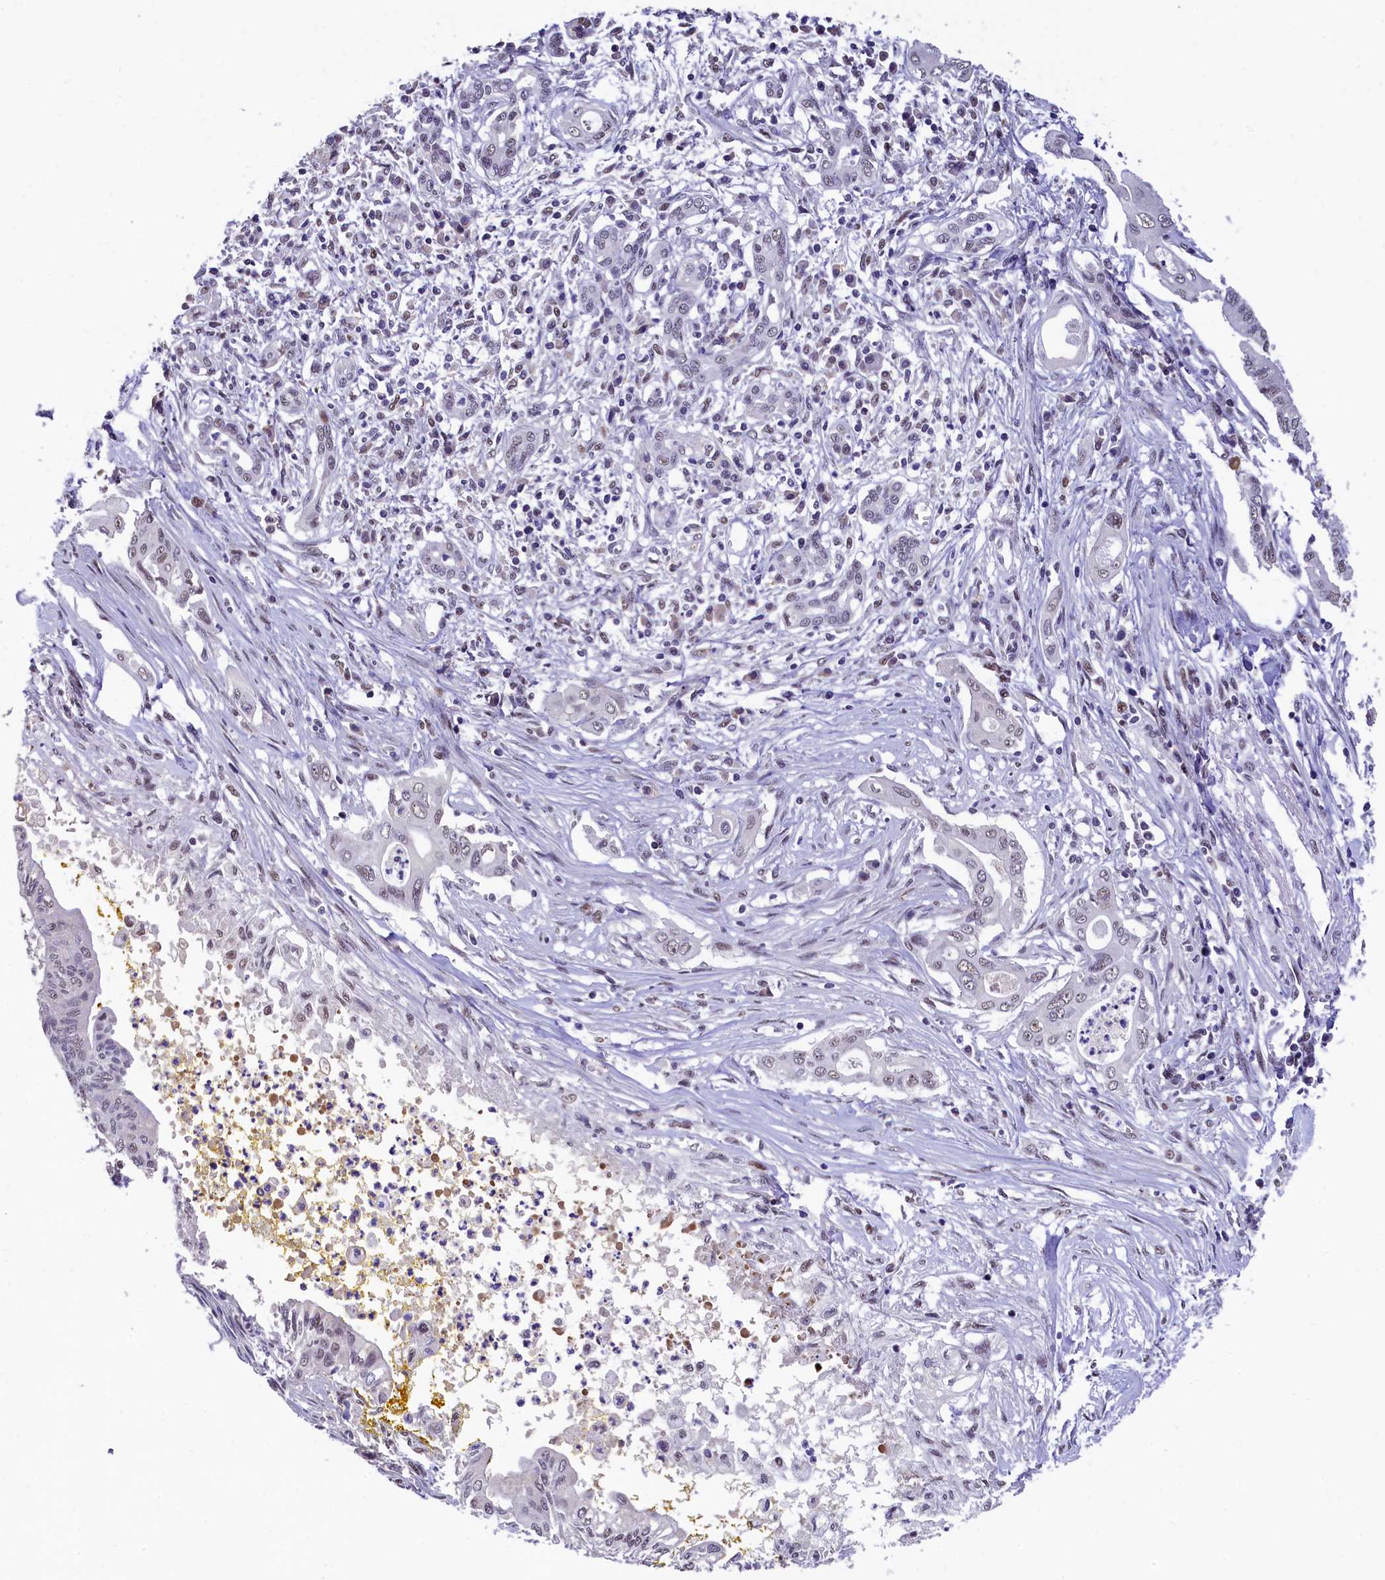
{"staining": {"intensity": "weak", "quantity": "<25%", "location": "nuclear"}, "tissue": "pancreatic cancer", "cell_type": "Tumor cells", "image_type": "cancer", "snomed": [{"axis": "morphology", "description": "Adenocarcinoma, NOS"}, {"axis": "topography", "description": "Pancreas"}], "caption": "This micrograph is of pancreatic cancer (adenocarcinoma) stained with IHC to label a protein in brown with the nuclei are counter-stained blue. There is no staining in tumor cells.", "gene": "HECTD4", "patient": {"sex": "male", "age": 58}}